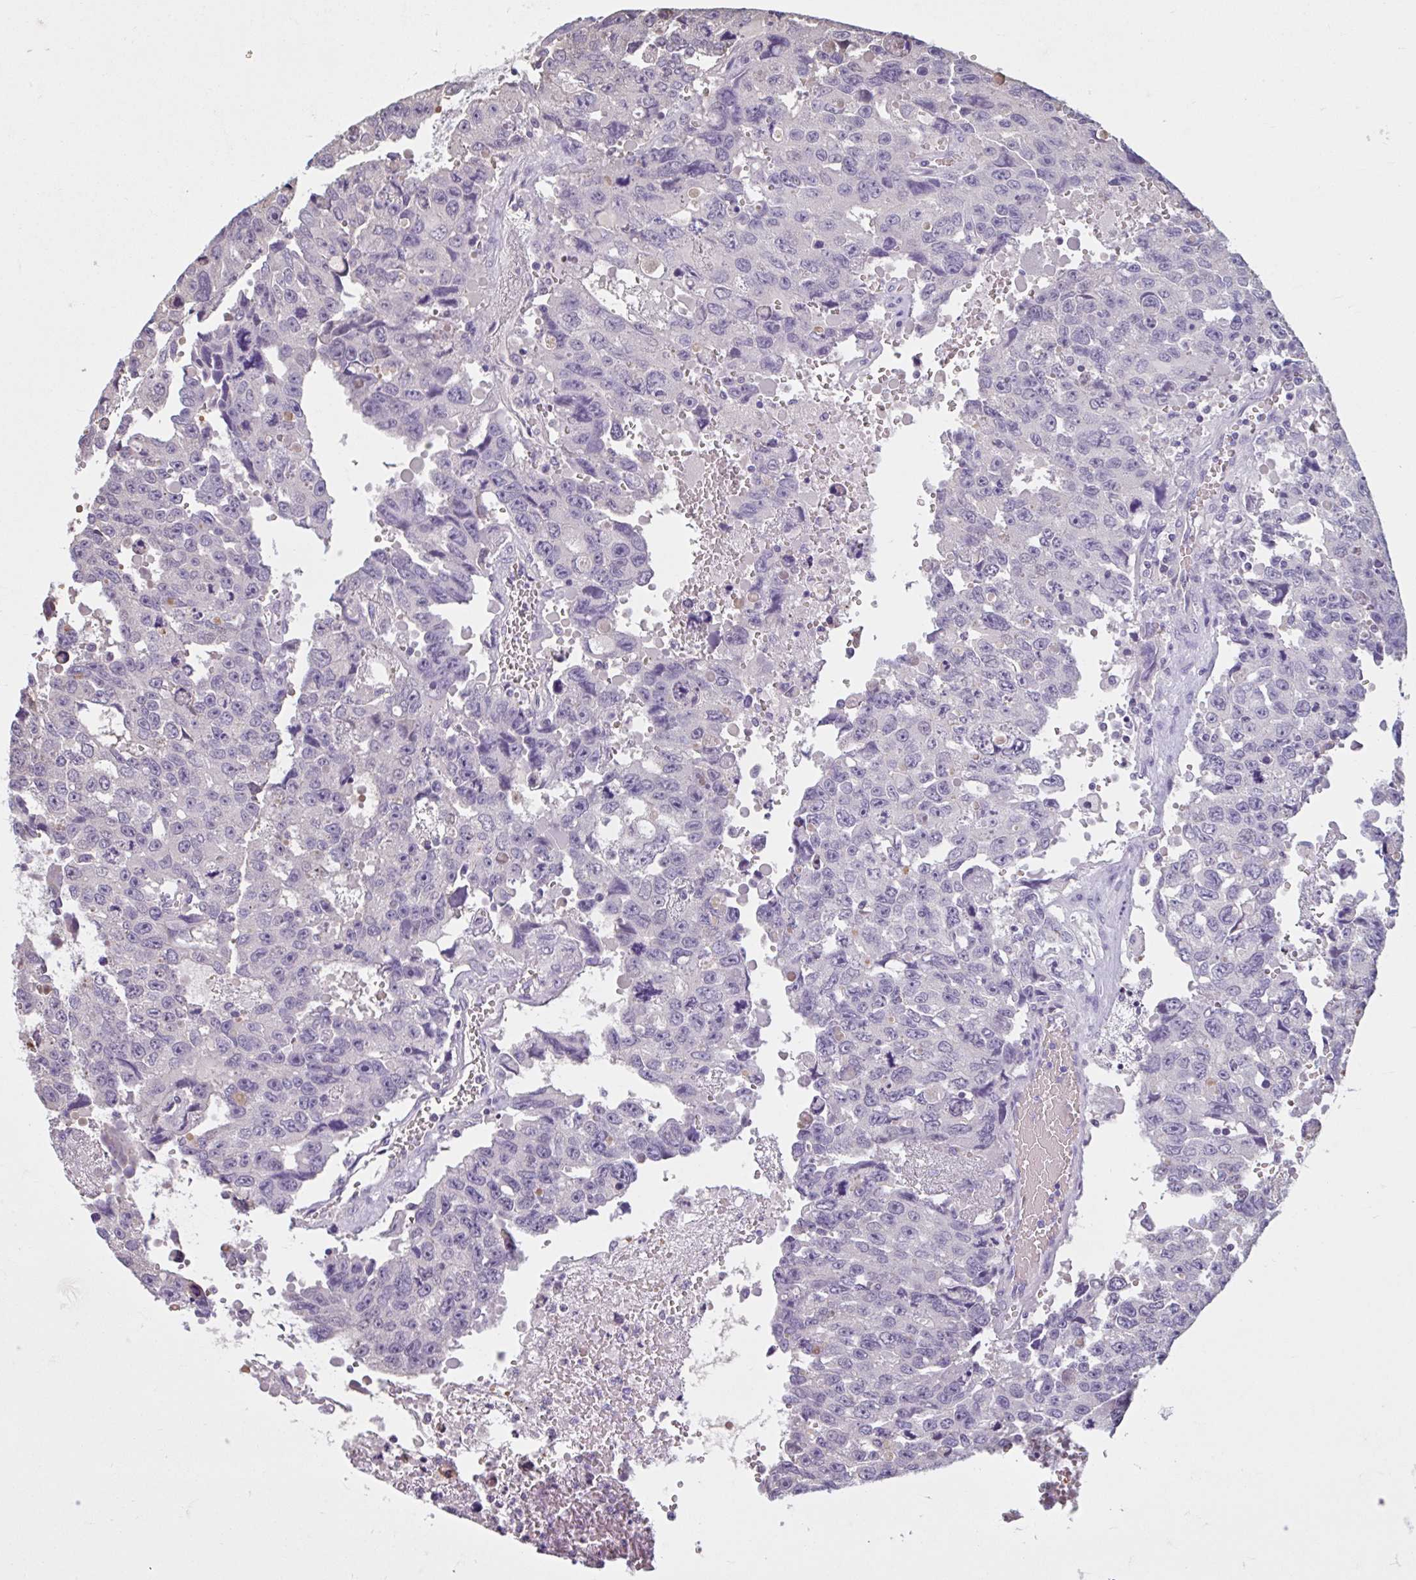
{"staining": {"intensity": "negative", "quantity": "none", "location": "none"}, "tissue": "testis cancer", "cell_type": "Tumor cells", "image_type": "cancer", "snomed": [{"axis": "morphology", "description": "Seminoma, NOS"}, {"axis": "topography", "description": "Testis"}], "caption": "Seminoma (testis) stained for a protein using IHC demonstrates no staining tumor cells.", "gene": "CDH19", "patient": {"sex": "male", "age": 26}}